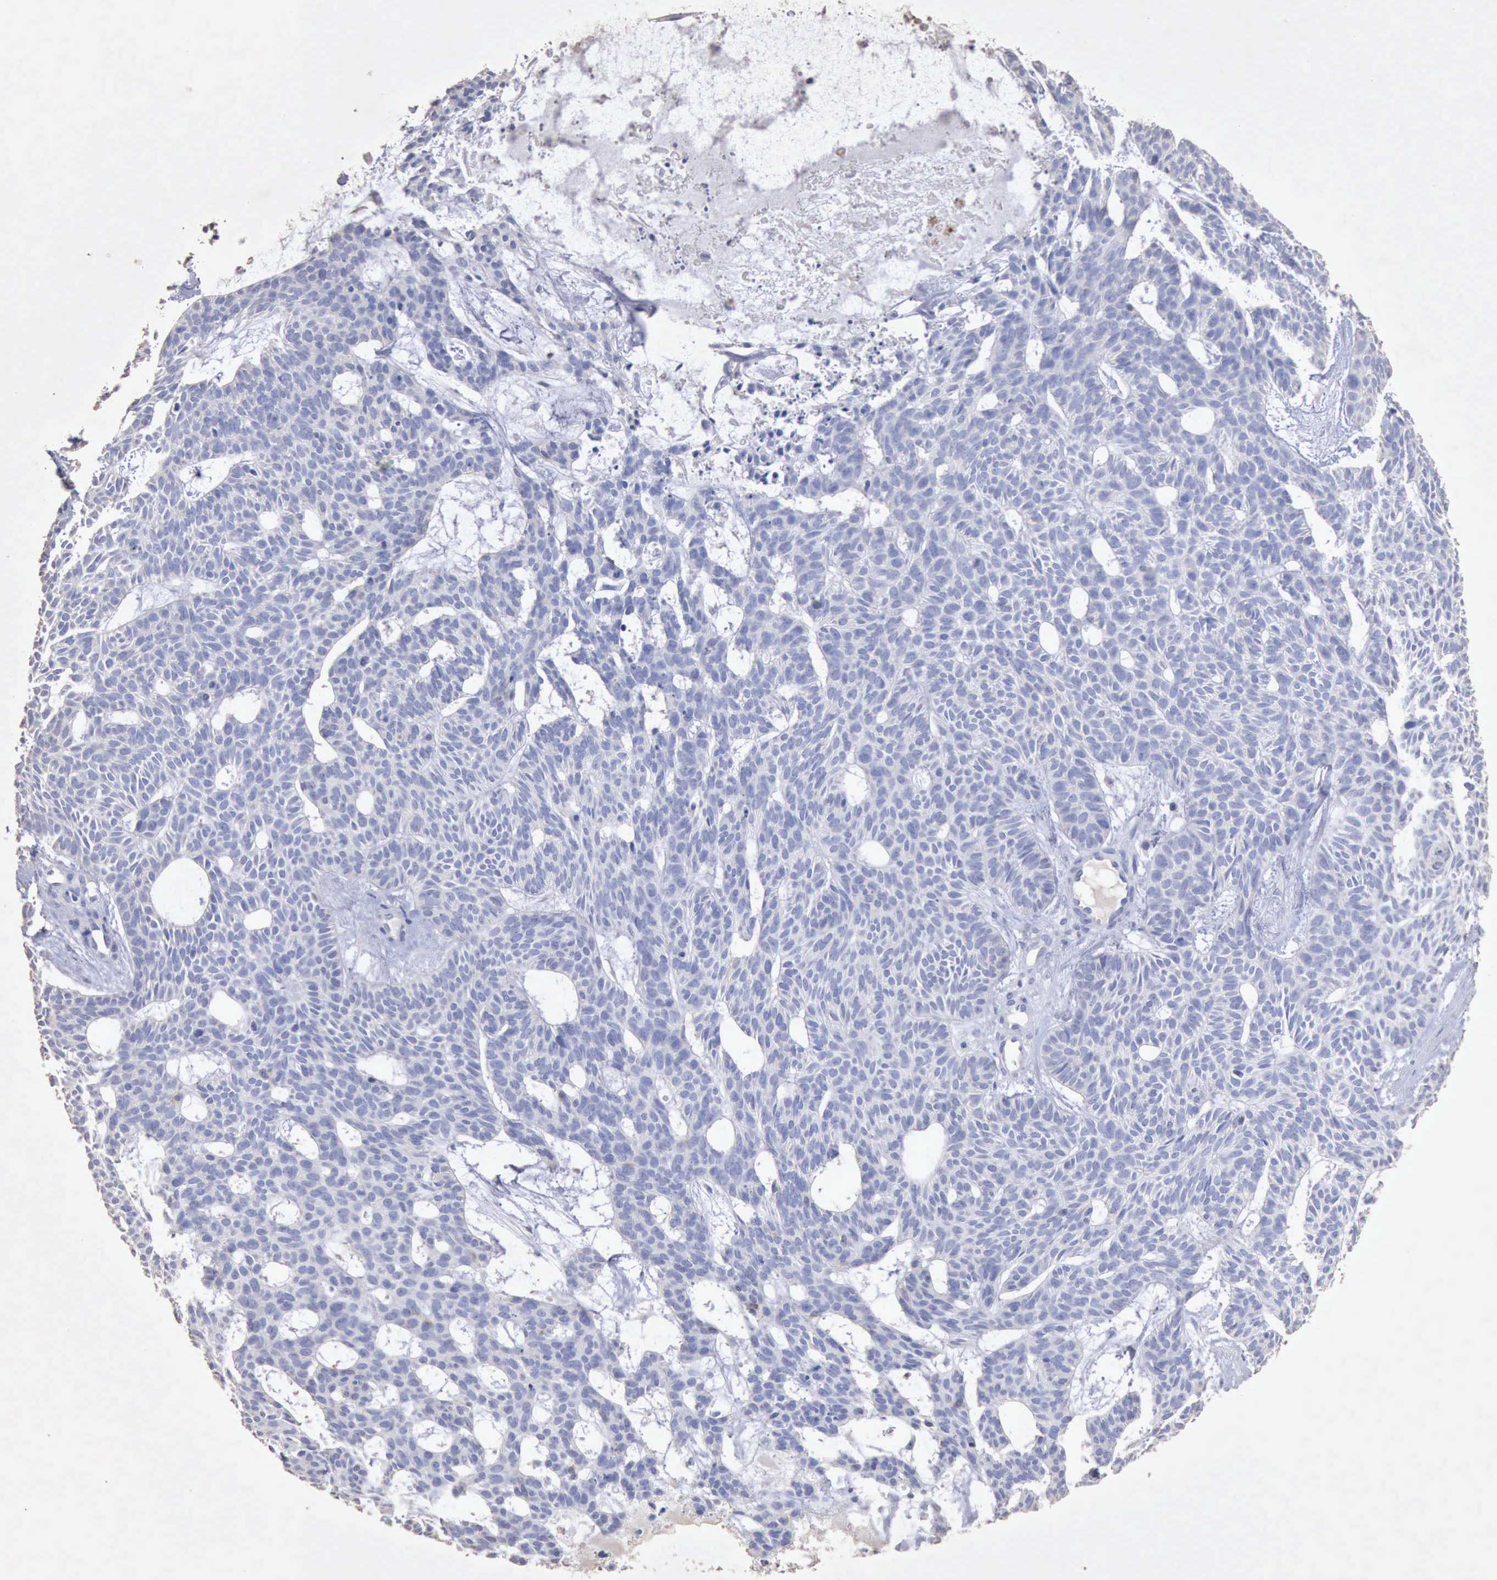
{"staining": {"intensity": "negative", "quantity": "none", "location": "none"}, "tissue": "skin cancer", "cell_type": "Tumor cells", "image_type": "cancer", "snomed": [{"axis": "morphology", "description": "Basal cell carcinoma"}, {"axis": "topography", "description": "Skin"}], "caption": "Tumor cells show no significant protein positivity in basal cell carcinoma (skin). (DAB (3,3'-diaminobenzidine) IHC with hematoxylin counter stain).", "gene": "KRT6B", "patient": {"sex": "male", "age": 75}}